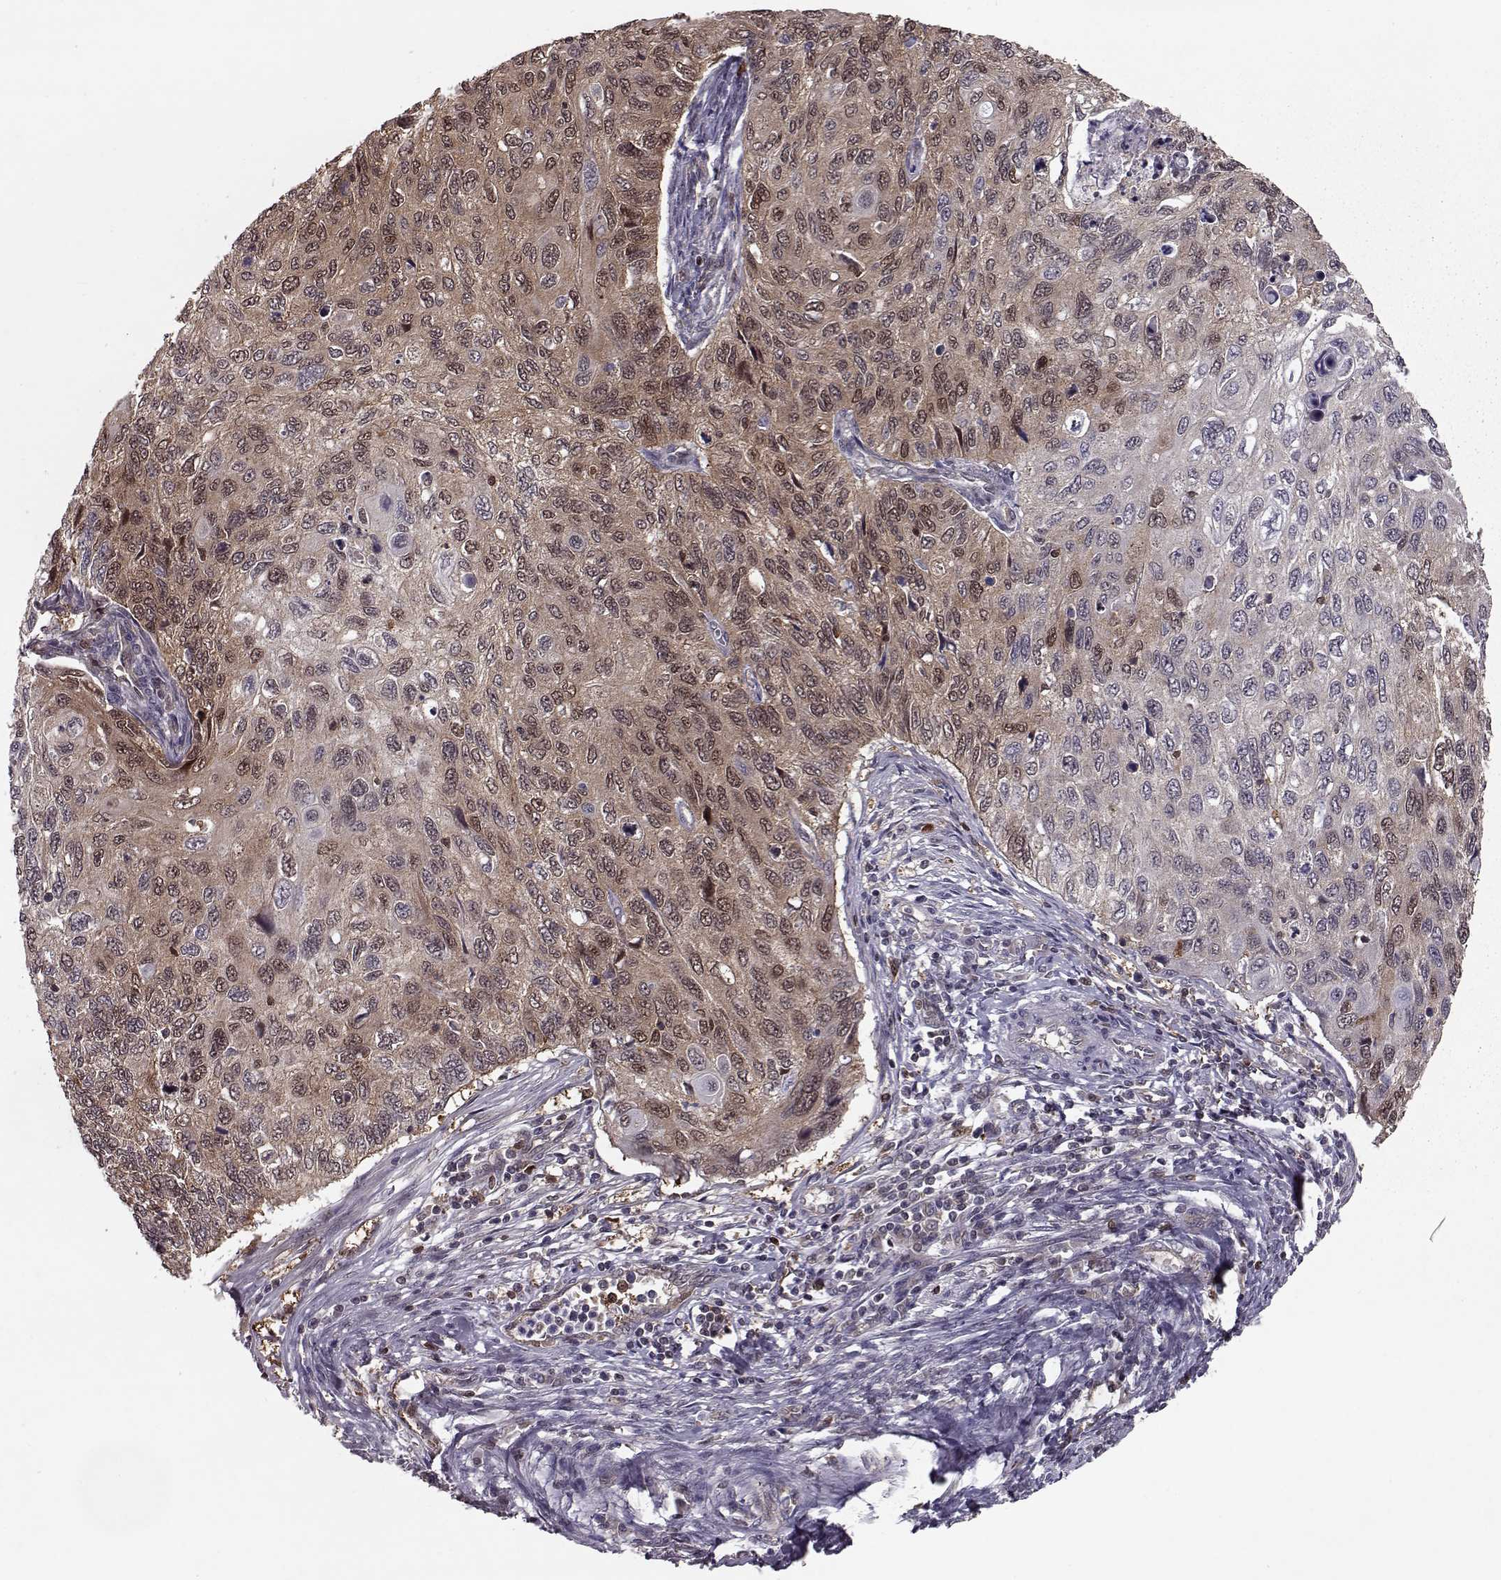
{"staining": {"intensity": "moderate", "quantity": "25%-75%", "location": "cytoplasmic/membranous"}, "tissue": "cervical cancer", "cell_type": "Tumor cells", "image_type": "cancer", "snomed": [{"axis": "morphology", "description": "Squamous cell carcinoma, NOS"}, {"axis": "topography", "description": "Cervix"}], "caption": "Immunohistochemical staining of human cervical cancer (squamous cell carcinoma) exhibits moderate cytoplasmic/membranous protein expression in about 25%-75% of tumor cells.", "gene": "RANBP1", "patient": {"sex": "female", "age": 70}}